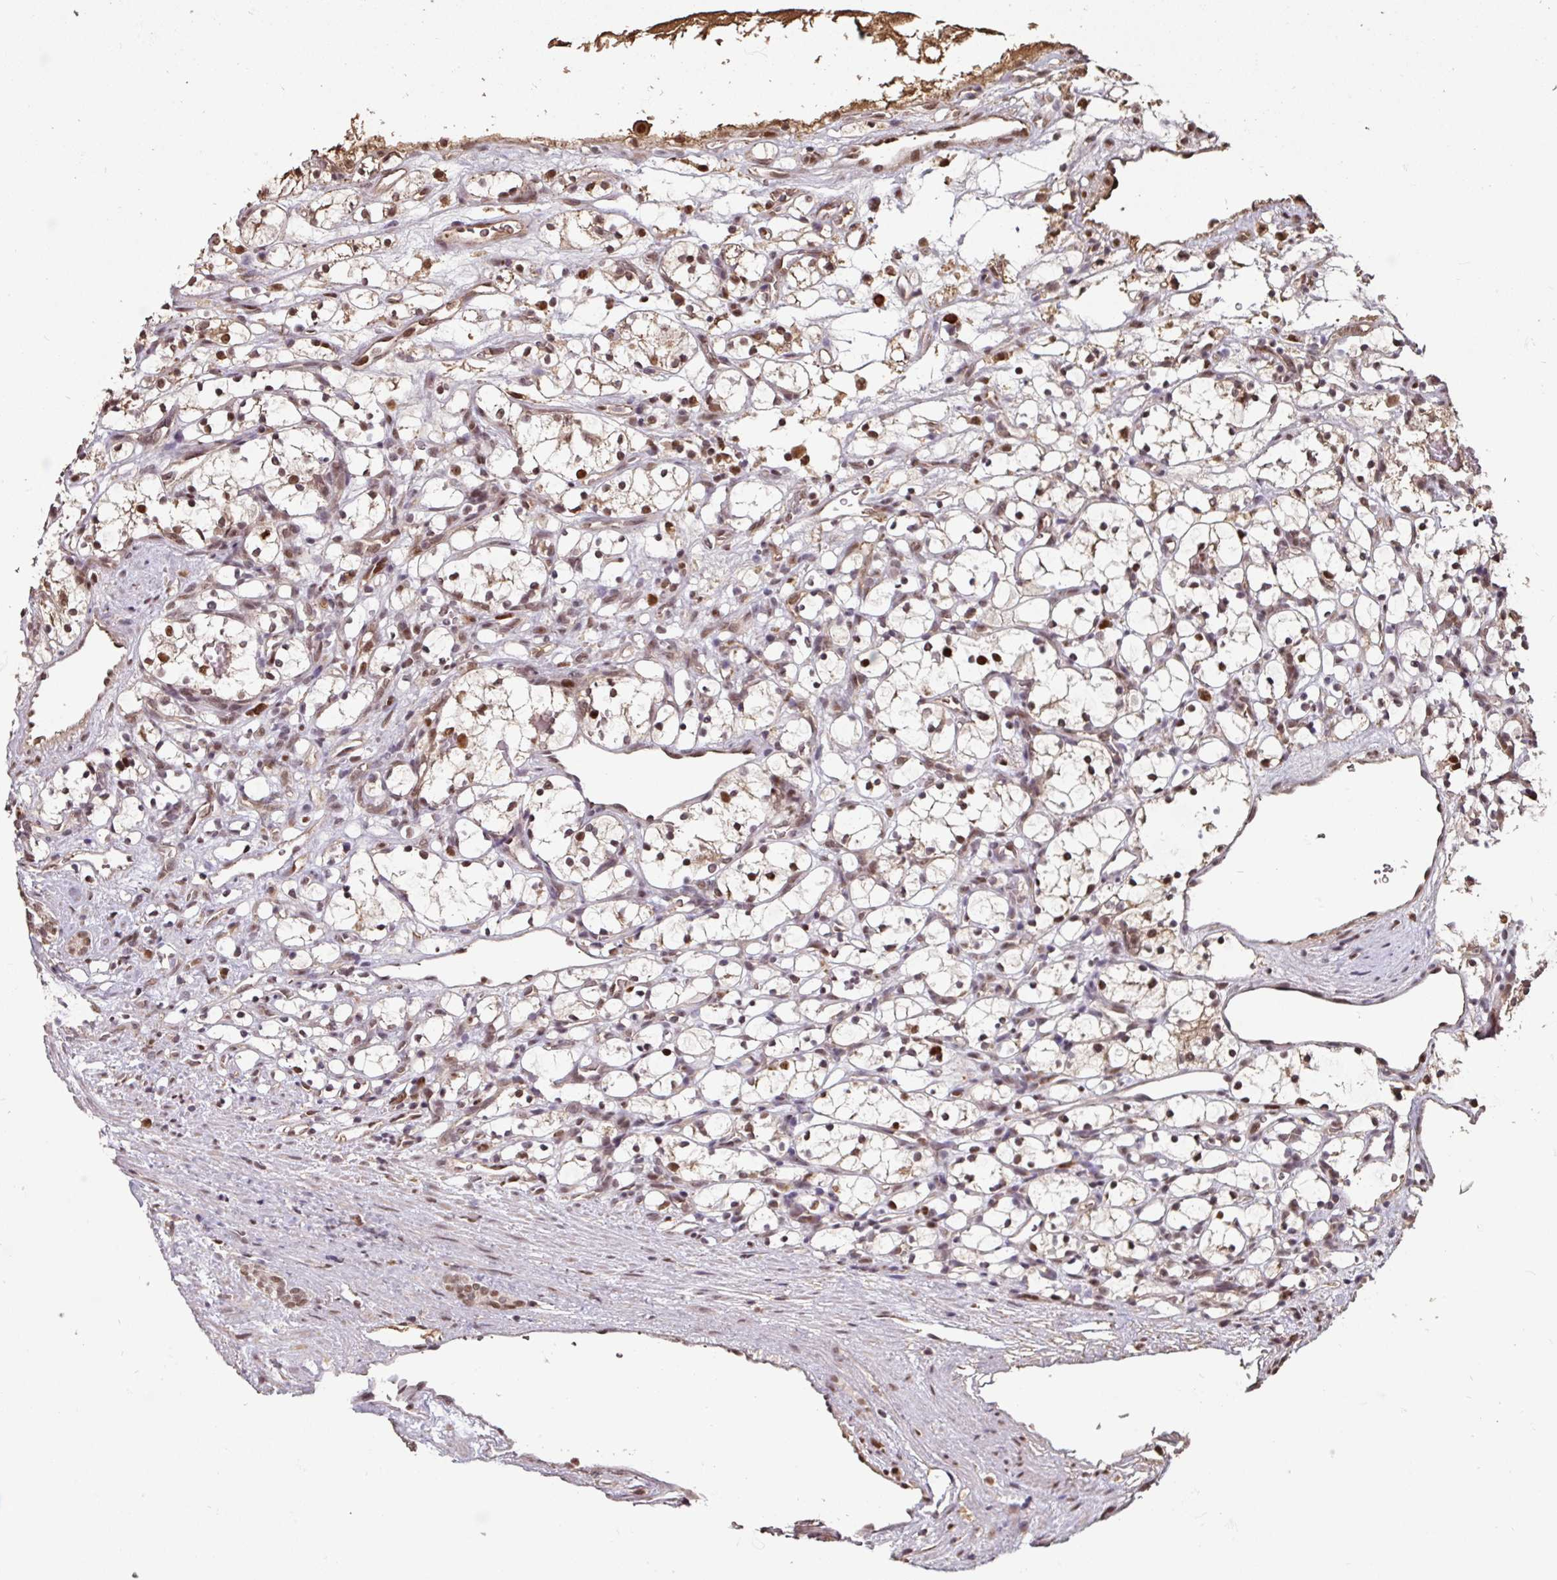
{"staining": {"intensity": "moderate", "quantity": "25%-75%", "location": "cytoplasmic/membranous,nuclear"}, "tissue": "renal cancer", "cell_type": "Tumor cells", "image_type": "cancer", "snomed": [{"axis": "morphology", "description": "Adenocarcinoma, NOS"}, {"axis": "topography", "description": "Kidney"}], "caption": "Tumor cells demonstrate moderate cytoplasmic/membranous and nuclear staining in approximately 25%-75% of cells in renal cancer.", "gene": "POLD1", "patient": {"sex": "female", "age": 69}}